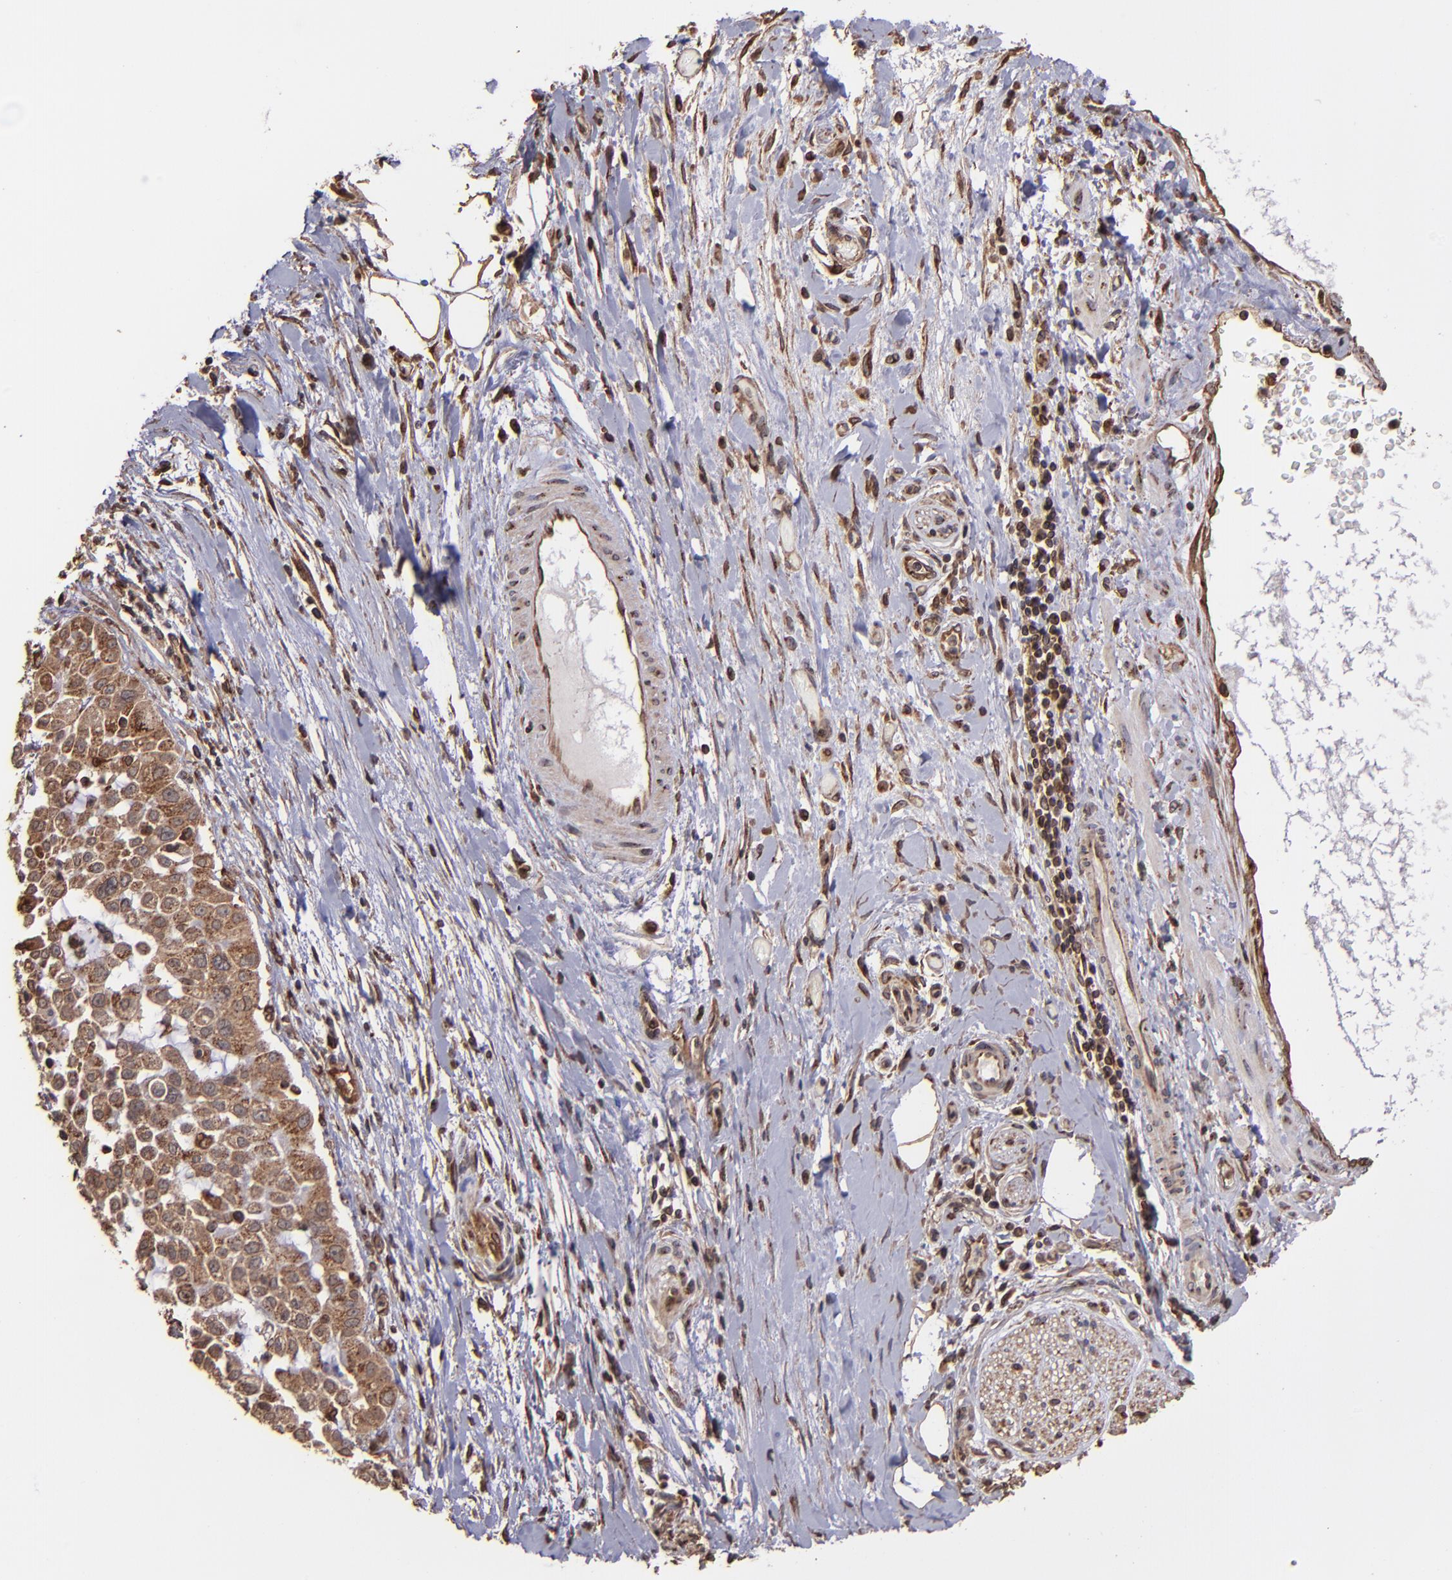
{"staining": {"intensity": "moderate", "quantity": ">75%", "location": "cytoplasmic/membranous"}, "tissue": "pancreatic cancer", "cell_type": "Tumor cells", "image_type": "cancer", "snomed": [{"axis": "morphology", "description": "Adenocarcinoma, NOS"}, {"axis": "topography", "description": "Pancreas"}], "caption": "IHC of human pancreatic cancer (adenocarcinoma) exhibits medium levels of moderate cytoplasmic/membranous staining in approximately >75% of tumor cells.", "gene": "TRIP11", "patient": {"sex": "female", "age": 52}}